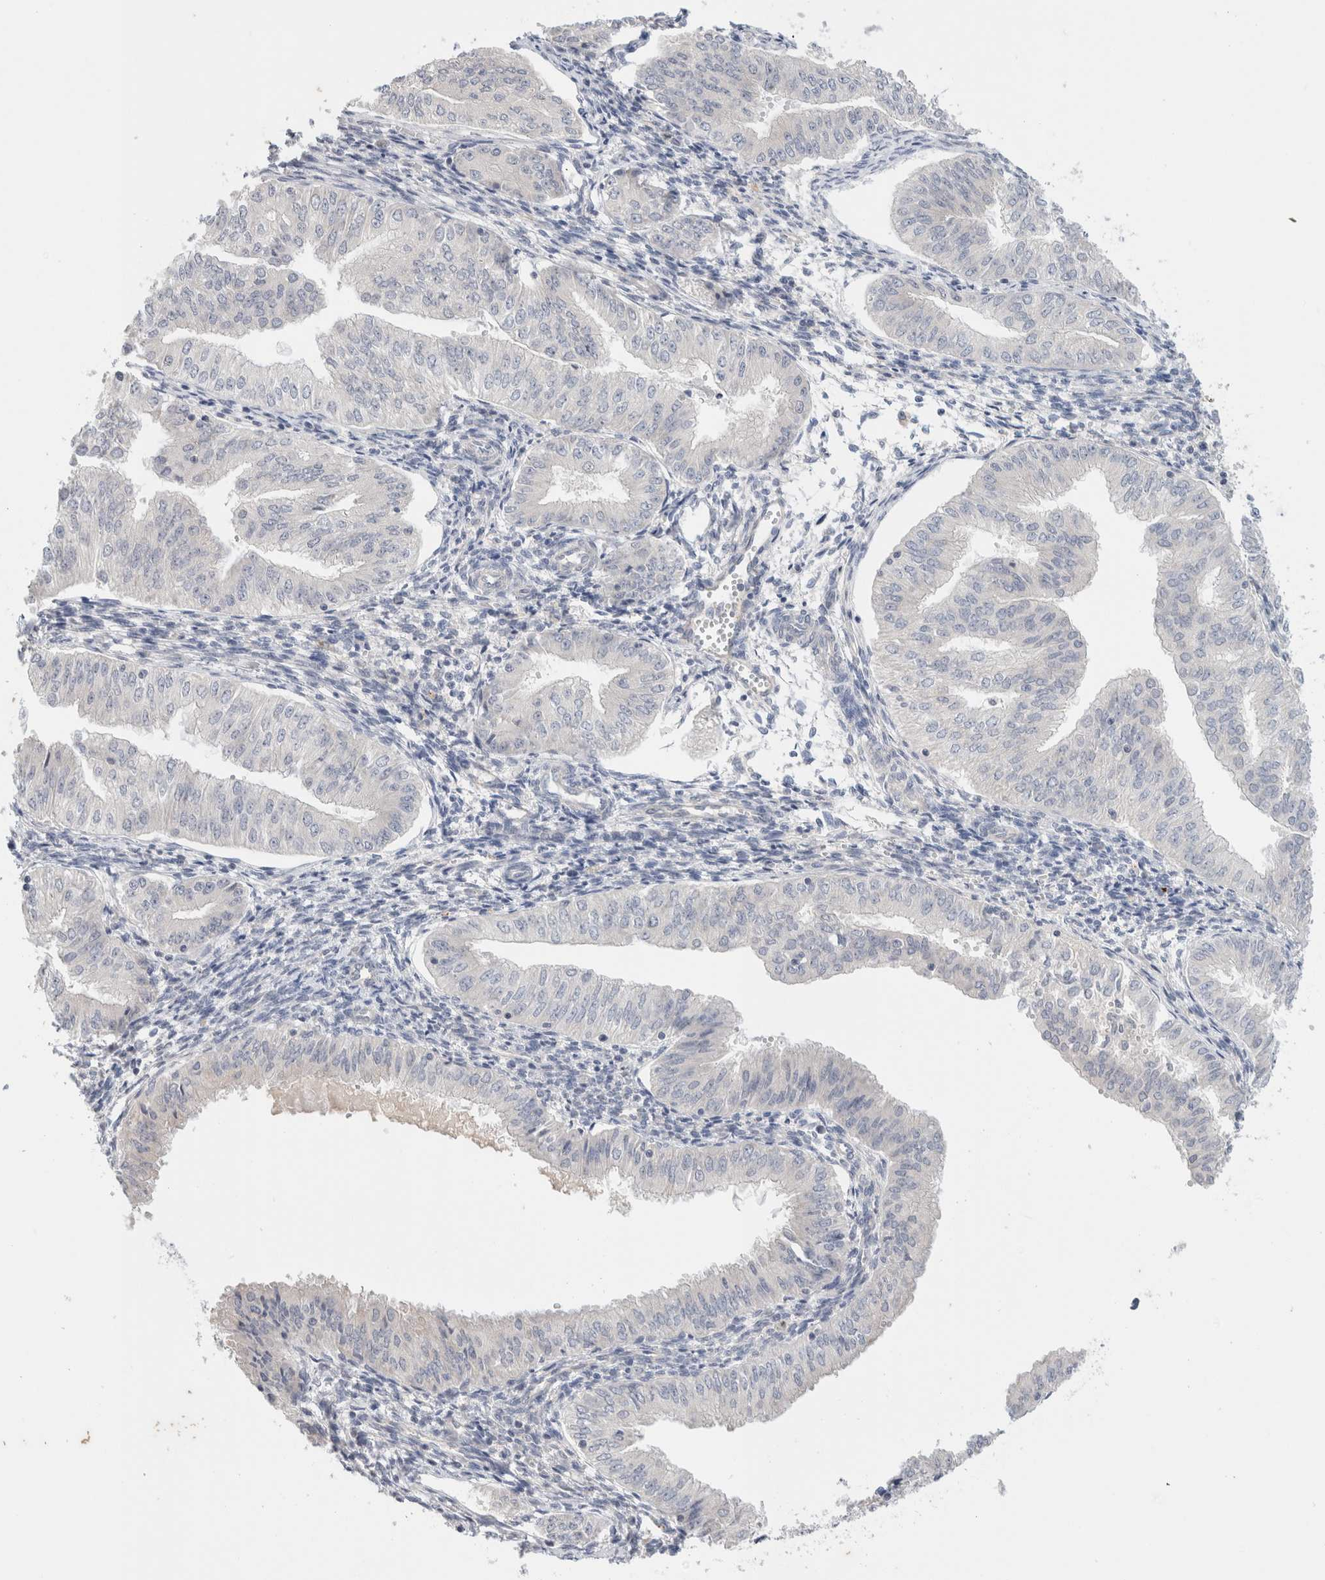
{"staining": {"intensity": "negative", "quantity": "none", "location": "none"}, "tissue": "endometrial cancer", "cell_type": "Tumor cells", "image_type": "cancer", "snomed": [{"axis": "morphology", "description": "Normal tissue, NOS"}, {"axis": "morphology", "description": "Adenocarcinoma, NOS"}, {"axis": "topography", "description": "Endometrium"}], "caption": "Tumor cells are negative for protein expression in human endometrial cancer (adenocarcinoma).", "gene": "SPRTN", "patient": {"sex": "female", "age": 53}}